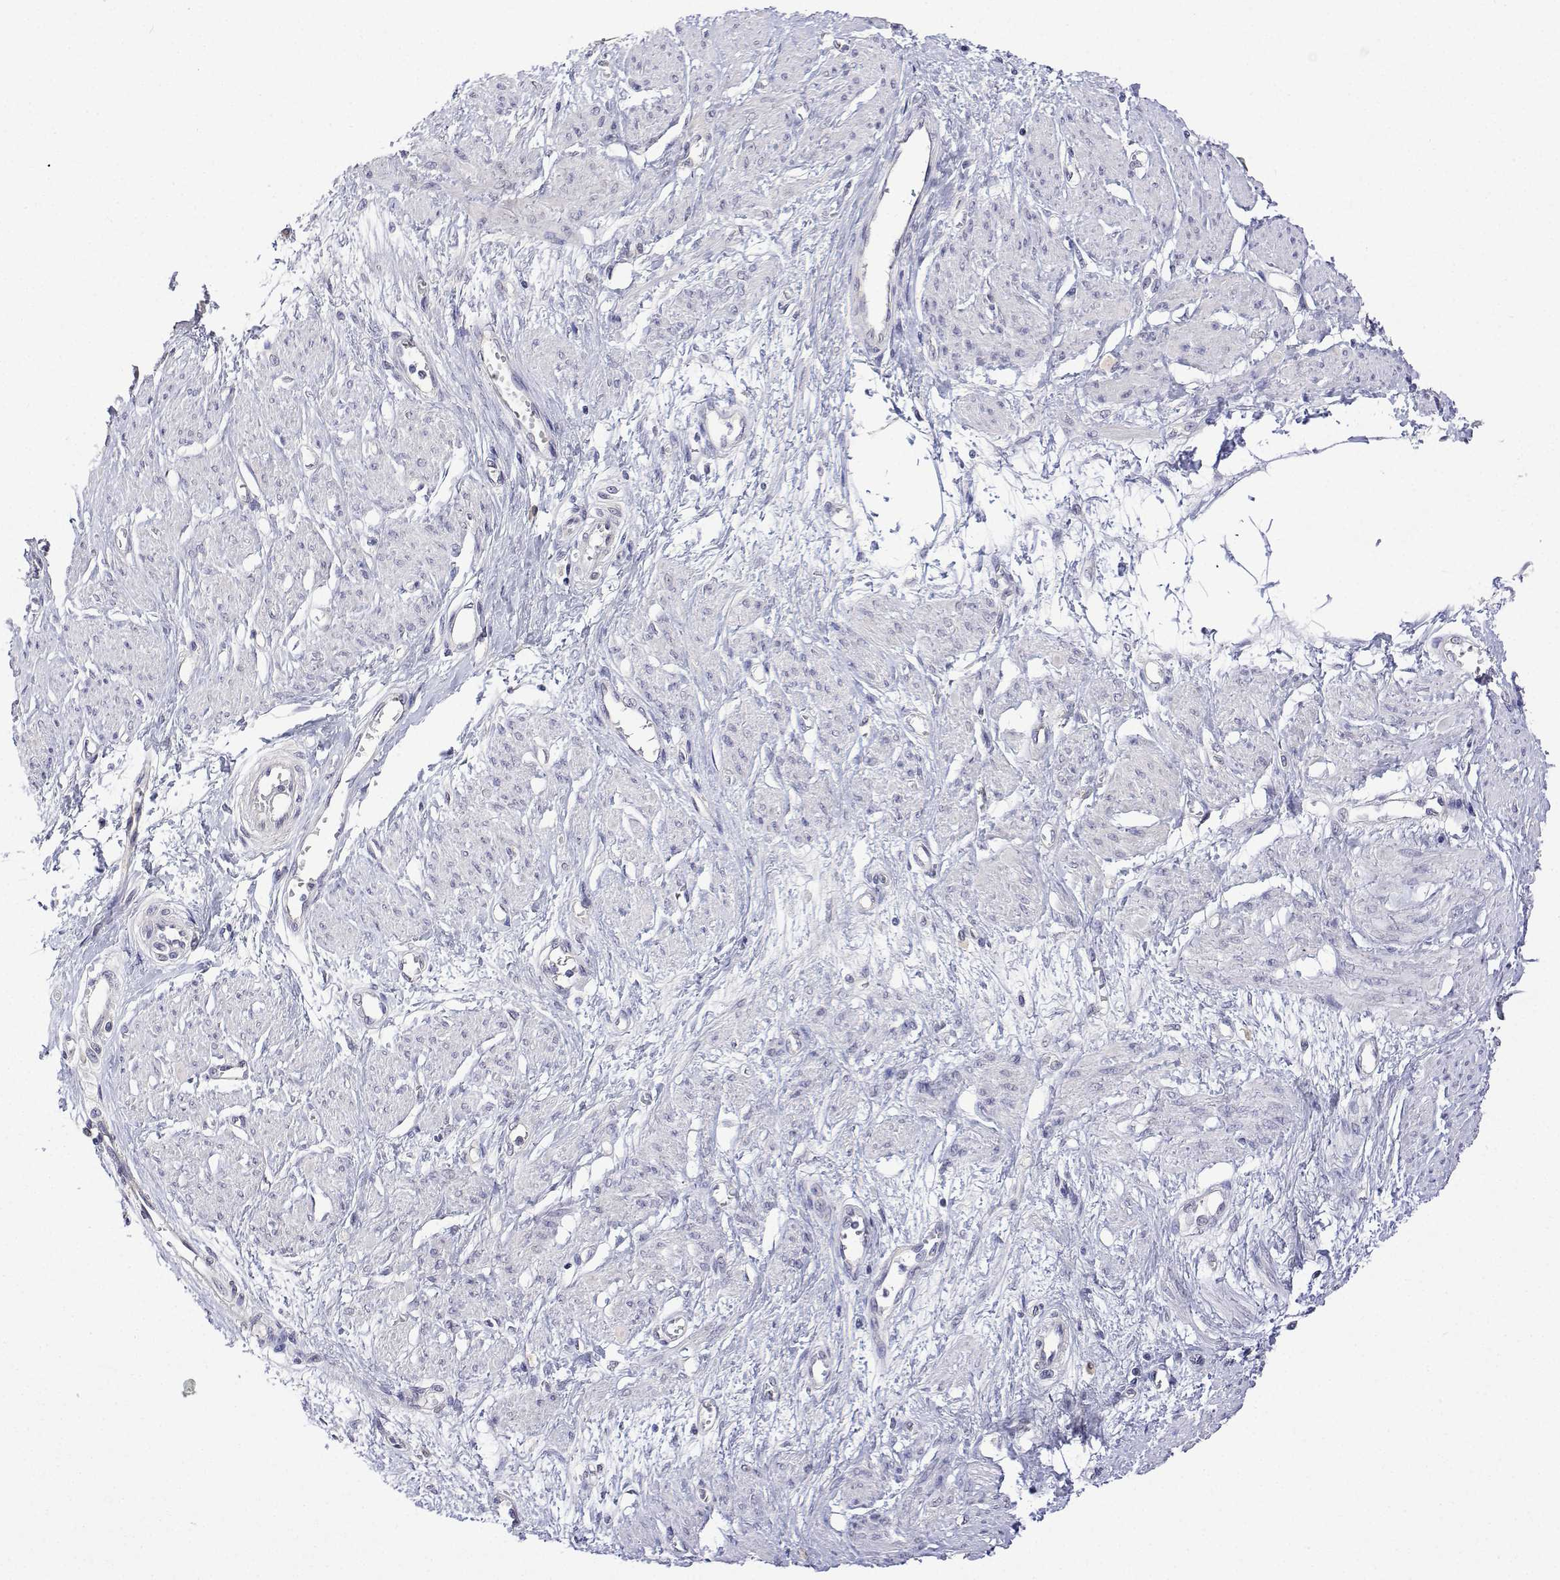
{"staining": {"intensity": "negative", "quantity": "none", "location": "none"}, "tissue": "smooth muscle", "cell_type": "Smooth muscle cells", "image_type": "normal", "snomed": [{"axis": "morphology", "description": "Normal tissue, NOS"}, {"axis": "topography", "description": "Smooth muscle"}, {"axis": "topography", "description": "Uterus"}], "caption": "Immunohistochemistry micrograph of benign smooth muscle: smooth muscle stained with DAB (3,3'-diaminobenzidine) exhibits no significant protein staining in smooth muscle cells. Brightfield microscopy of immunohistochemistry stained with DAB (brown) and hematoxylin (blue), captured at high magnification.", "gene": "PLCB1", "patient": {"sex": "female", "age": 39}}